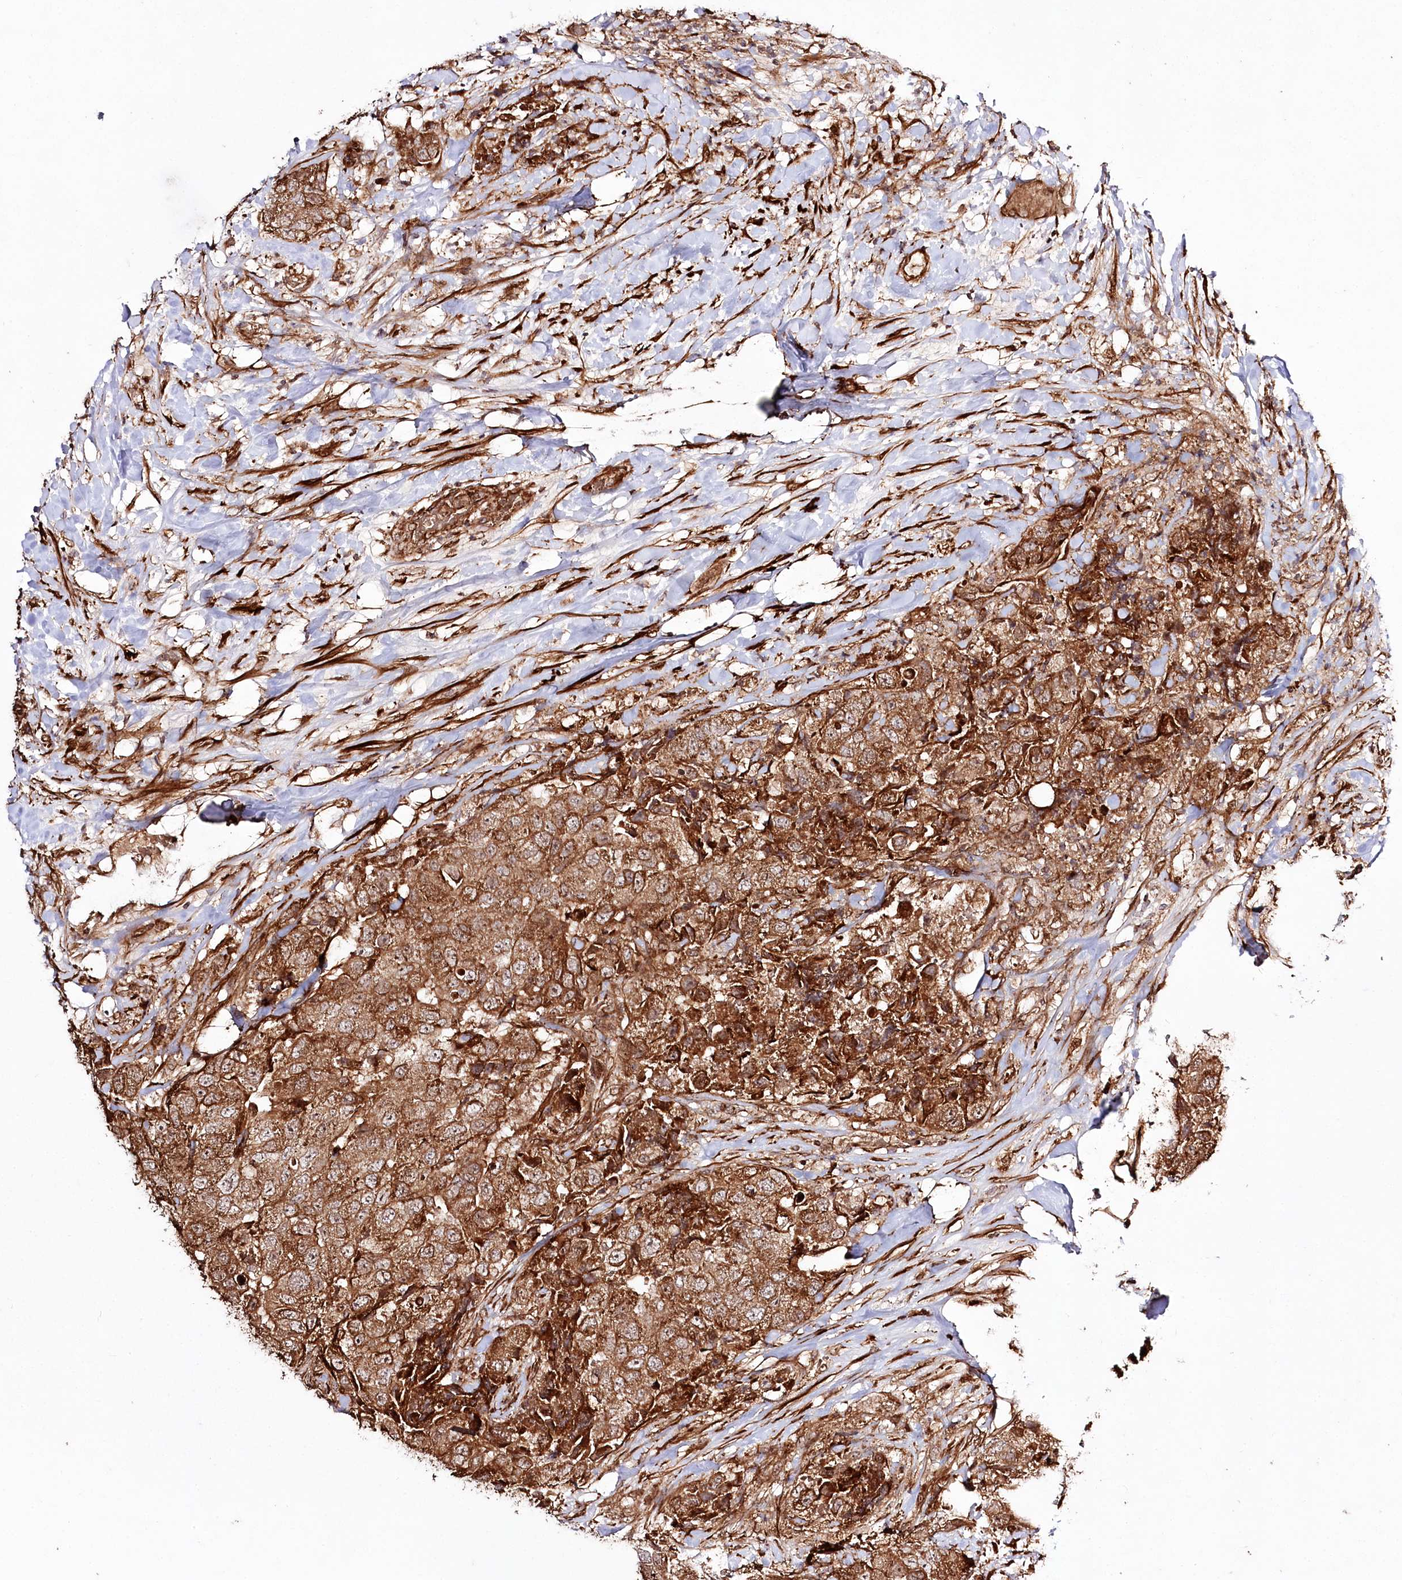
{"staining": {"intensity": "strong", "quantity": ">75%", "location": "cytoplasmic/membranous"}, "tissue": "breast cancer", "cell_type": "Tumor cells", "image_type": "cancer", "snomed": [{"axis": "morphology", "description": "Duct carcinoma"}, {"axis": "topography", "description": "Breast"}], "caption": "A photomicrograph of human intraductal carcinoma (breast) stained for a protein shows strong cytoplasmic/membranous brown staining in tumor cells. The staining was performed using DAB to visualize the protein expression in brown, while the nuclei were stained in blue with hematoxylin (Magnification: 20x).", "gene": "REXO2", "patient": {"sex": "female", "age": 62}}